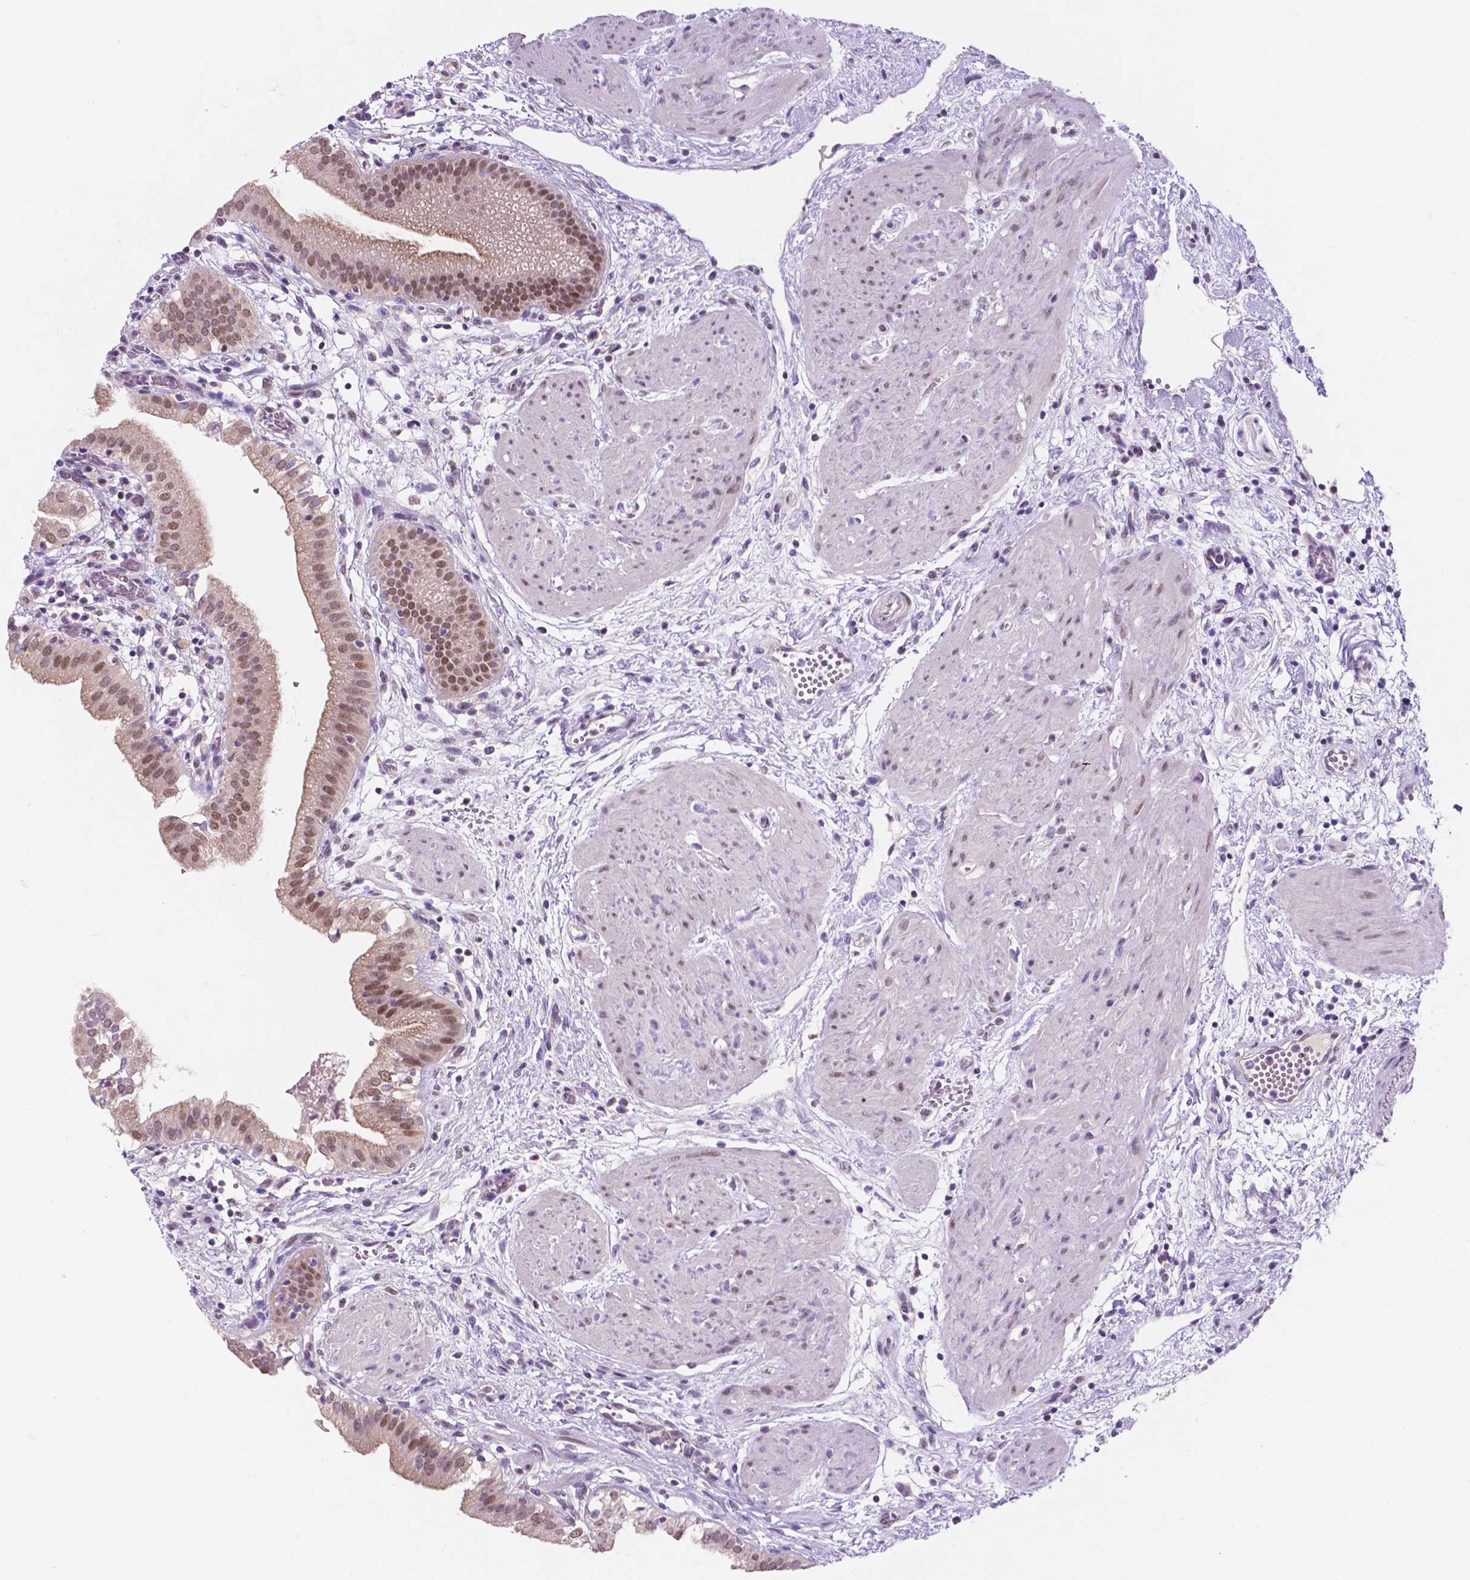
{"staining": {"intensity": "moderate", "quantity": ">75%", "location": "cytoplasmic/membranous,nuclear"}, "tissue": "gallbladder", "cell_type": "Glandular cells", "image_type": "normal", "snomed": [{"axis": "morphology", "description": "Normal tissue, NOS"}, {"axis": "topography", "description": "Gallbladder"}], "caption": "Gallbladder stained with immunohistochemistry reveals moderate cytoplasmic/membranous,nuclear staining in about >75% of glandular cells.", "gene": "FAM50B", "patient": {"sex": "female", "age": 65}}